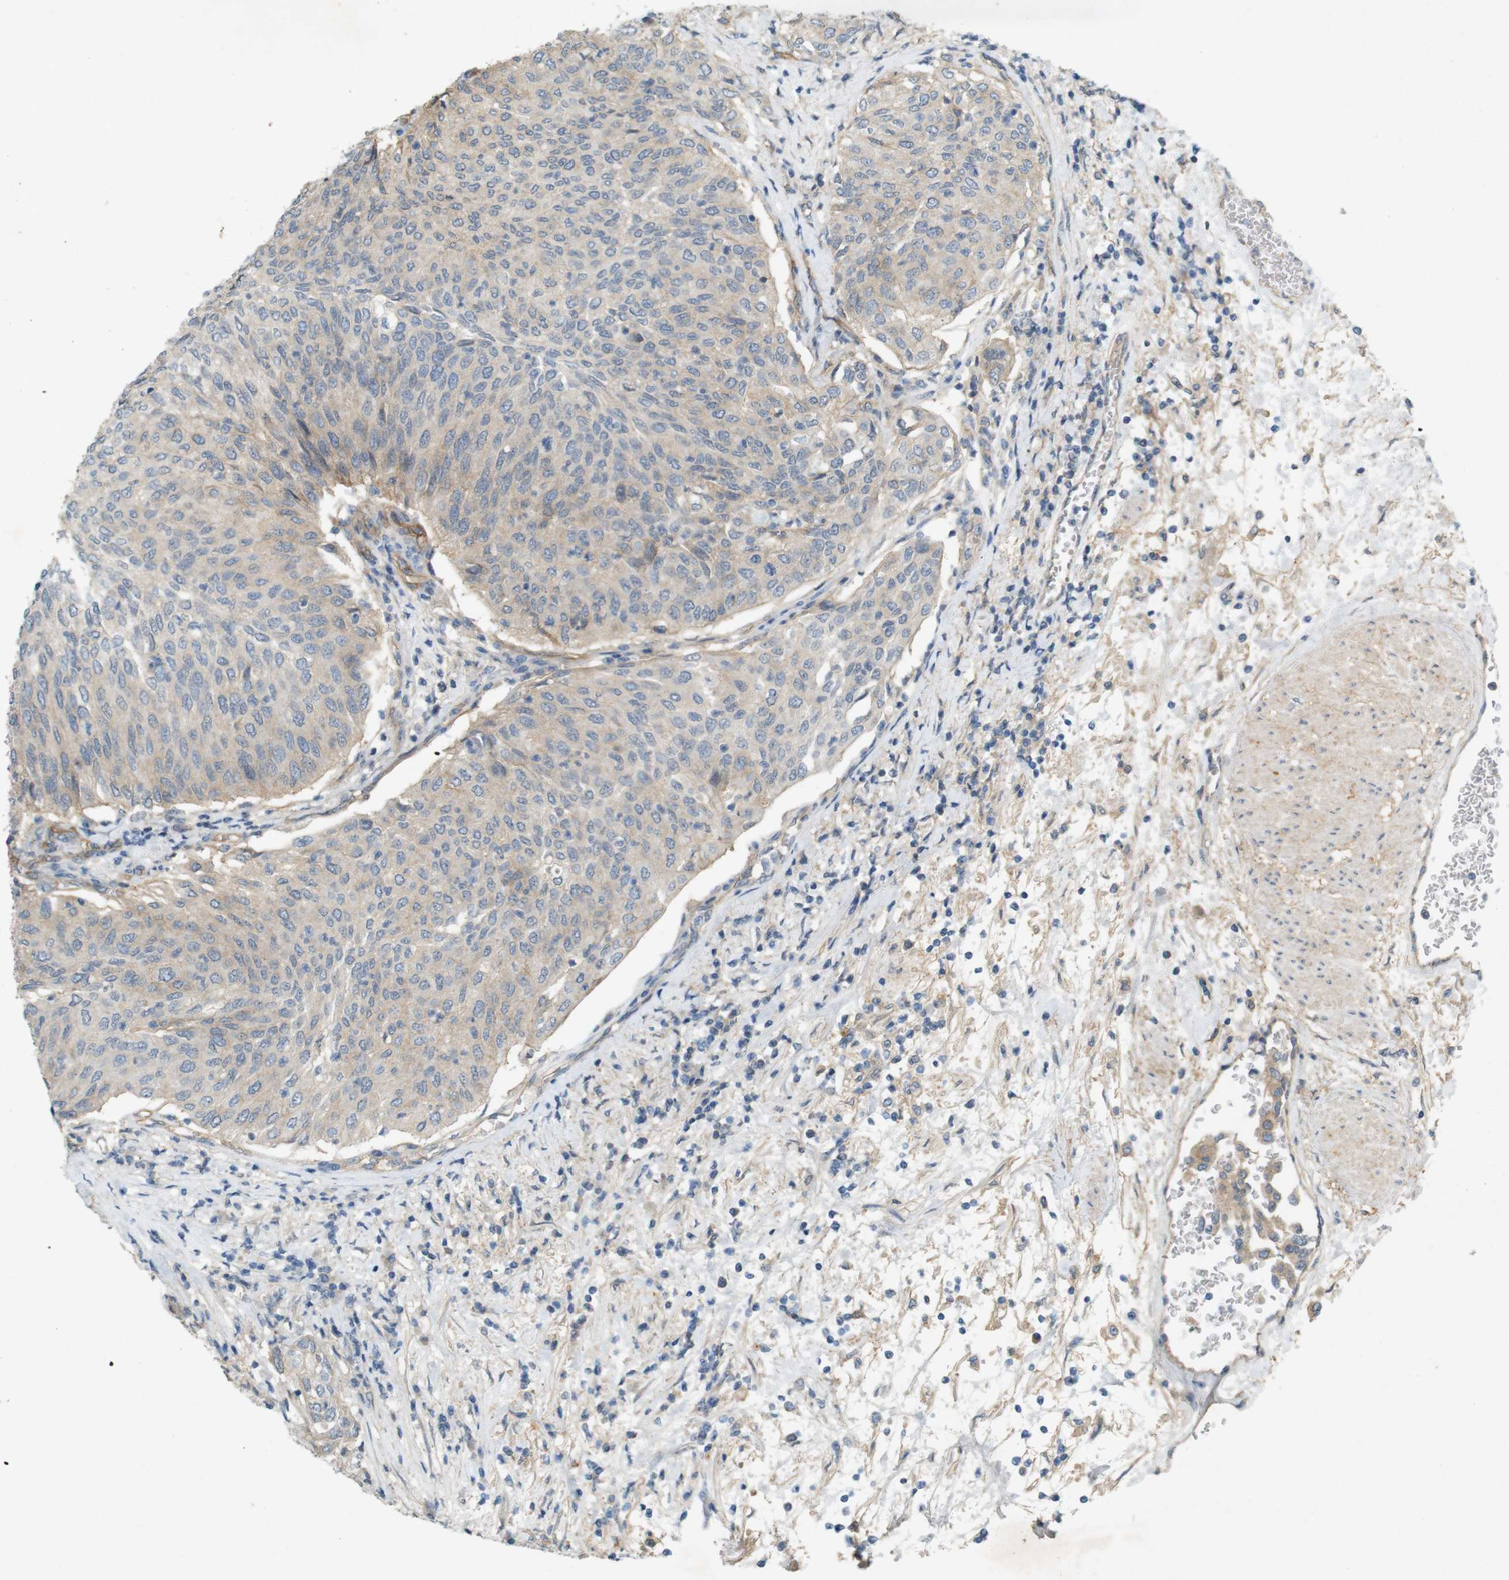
{"staining": {"intensity": "weak", "quantity": "25%-75%", "location": "cytoplasmic/membranous"}, "tissue": "urothelial cancer", "cell_type": "Tumor cells", "image_type": "cancer", "snomed": [{"axis": "morphology", "description": "Urothelial carcinoma, Low grade"}, {"axis": "topography", "description": "Urinary bladder"}], "caption": "Weak cytoplasmic/membranous protein staining is present in about 25%-75% of tumor cells in urothelial carcinoma (low-grade).", "gene": "PVR", "patient": {"sex": "female", "age": 79}}